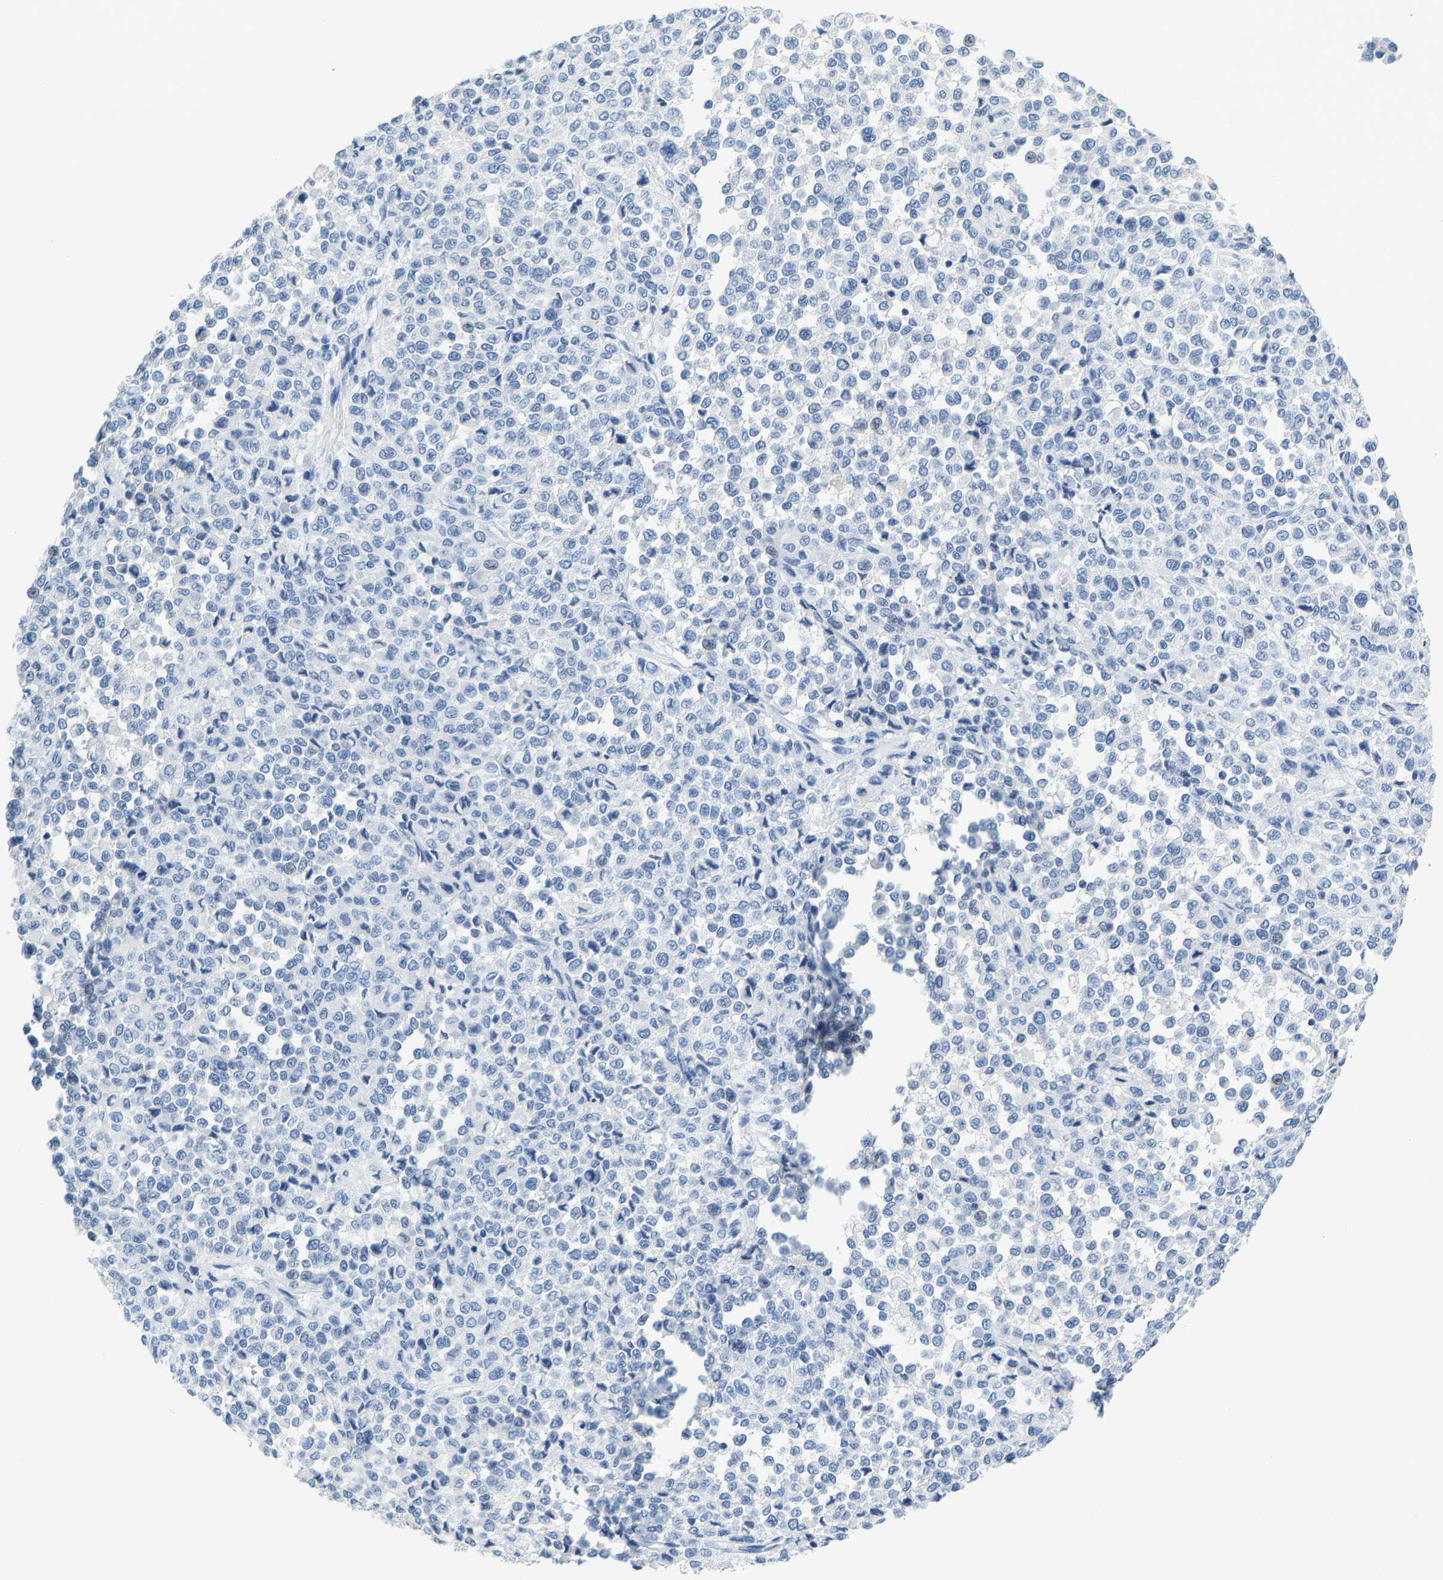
{"staining": {"intensity": "negative", "quantity": "none", "location": "none"}, "tissue": "melanoma", "cell_type": "Tumor cells", "image_type": "cancer", "snomed": [{"axis": "morphology", "description": "Malignant melanoma, Metastatic site"}, {"axis": "topography", "description": "Pancreas"}], "caption": "An immunohistochemistry (IHC) micrograph of malignant melanoma (metastatic site) is shown. There is no staining in tumor cells of malignant melanoma (metastatic site). (Stains: DAB immunohistochemistry (IHC) with hematoxylin counter stain, Microscopy: brightfield microscopy at high magnification).", "gene": "SERPINB3", "patient": {"sex": "female", "age": 30}}